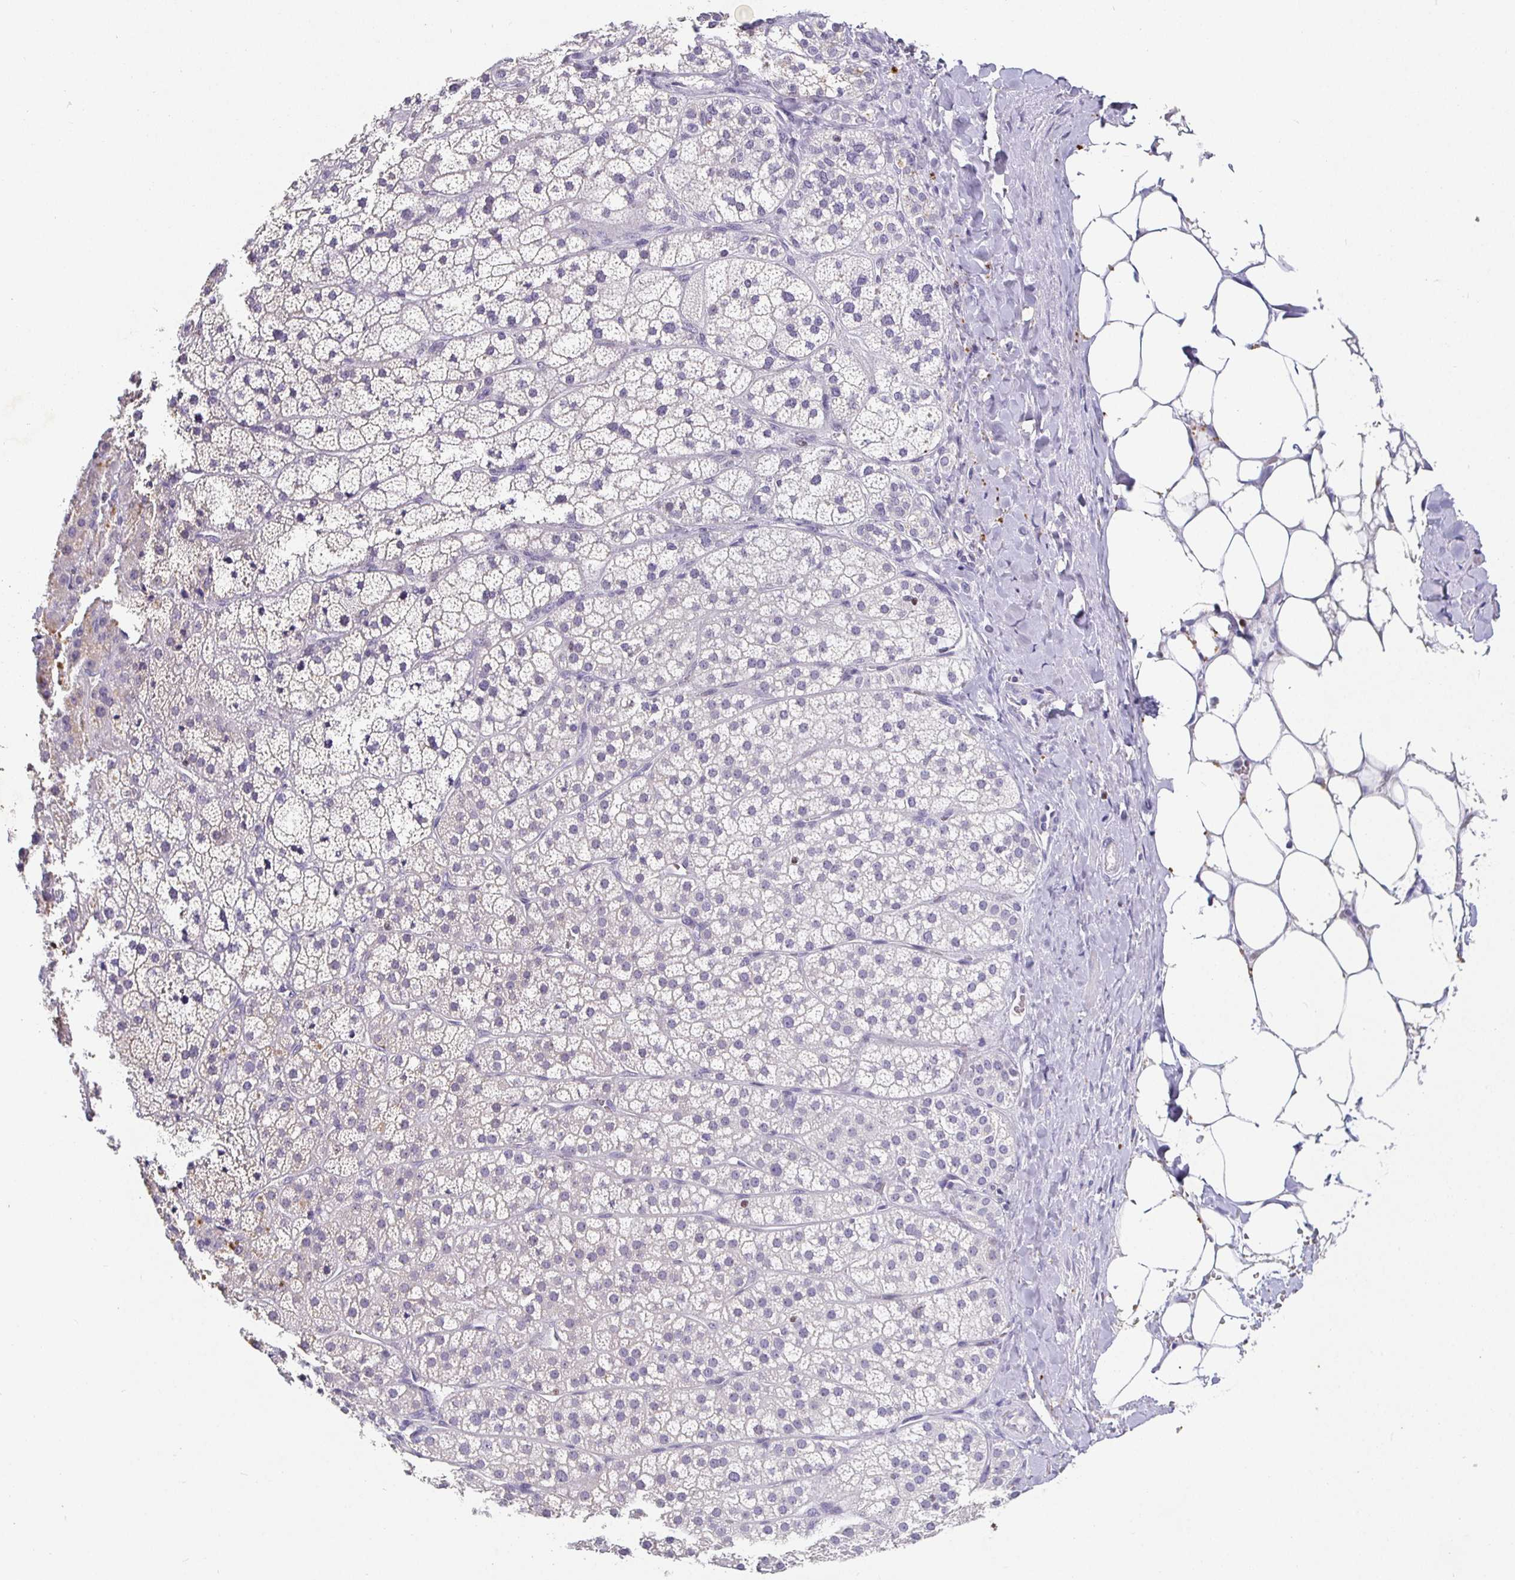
{"staining": {"intensity": "moderate", "quantity": "<25%", "location": "cytoplasmic/membranous"}, "tissue": "adrenal gland", "cell_type": "Glandular cells", "image_type": "normal", "snomed": [{"axis": "morphology", "description": "Normal tissue, NOS"}, {"axis": "topography", "description": "Adrenal gland"}], "caption": "Glandular cells demonstrate low levels of moderate cytoplasmic/membranous staining in approximately <25% of cells in unremarkable adrenal gland. The staining was performed using DAB, with brown indicating positive protein expression. Nuclei are stained blue with hematoxylin.", "gene": "SATB1", "patient": {"sex": "male", "age": 53}}